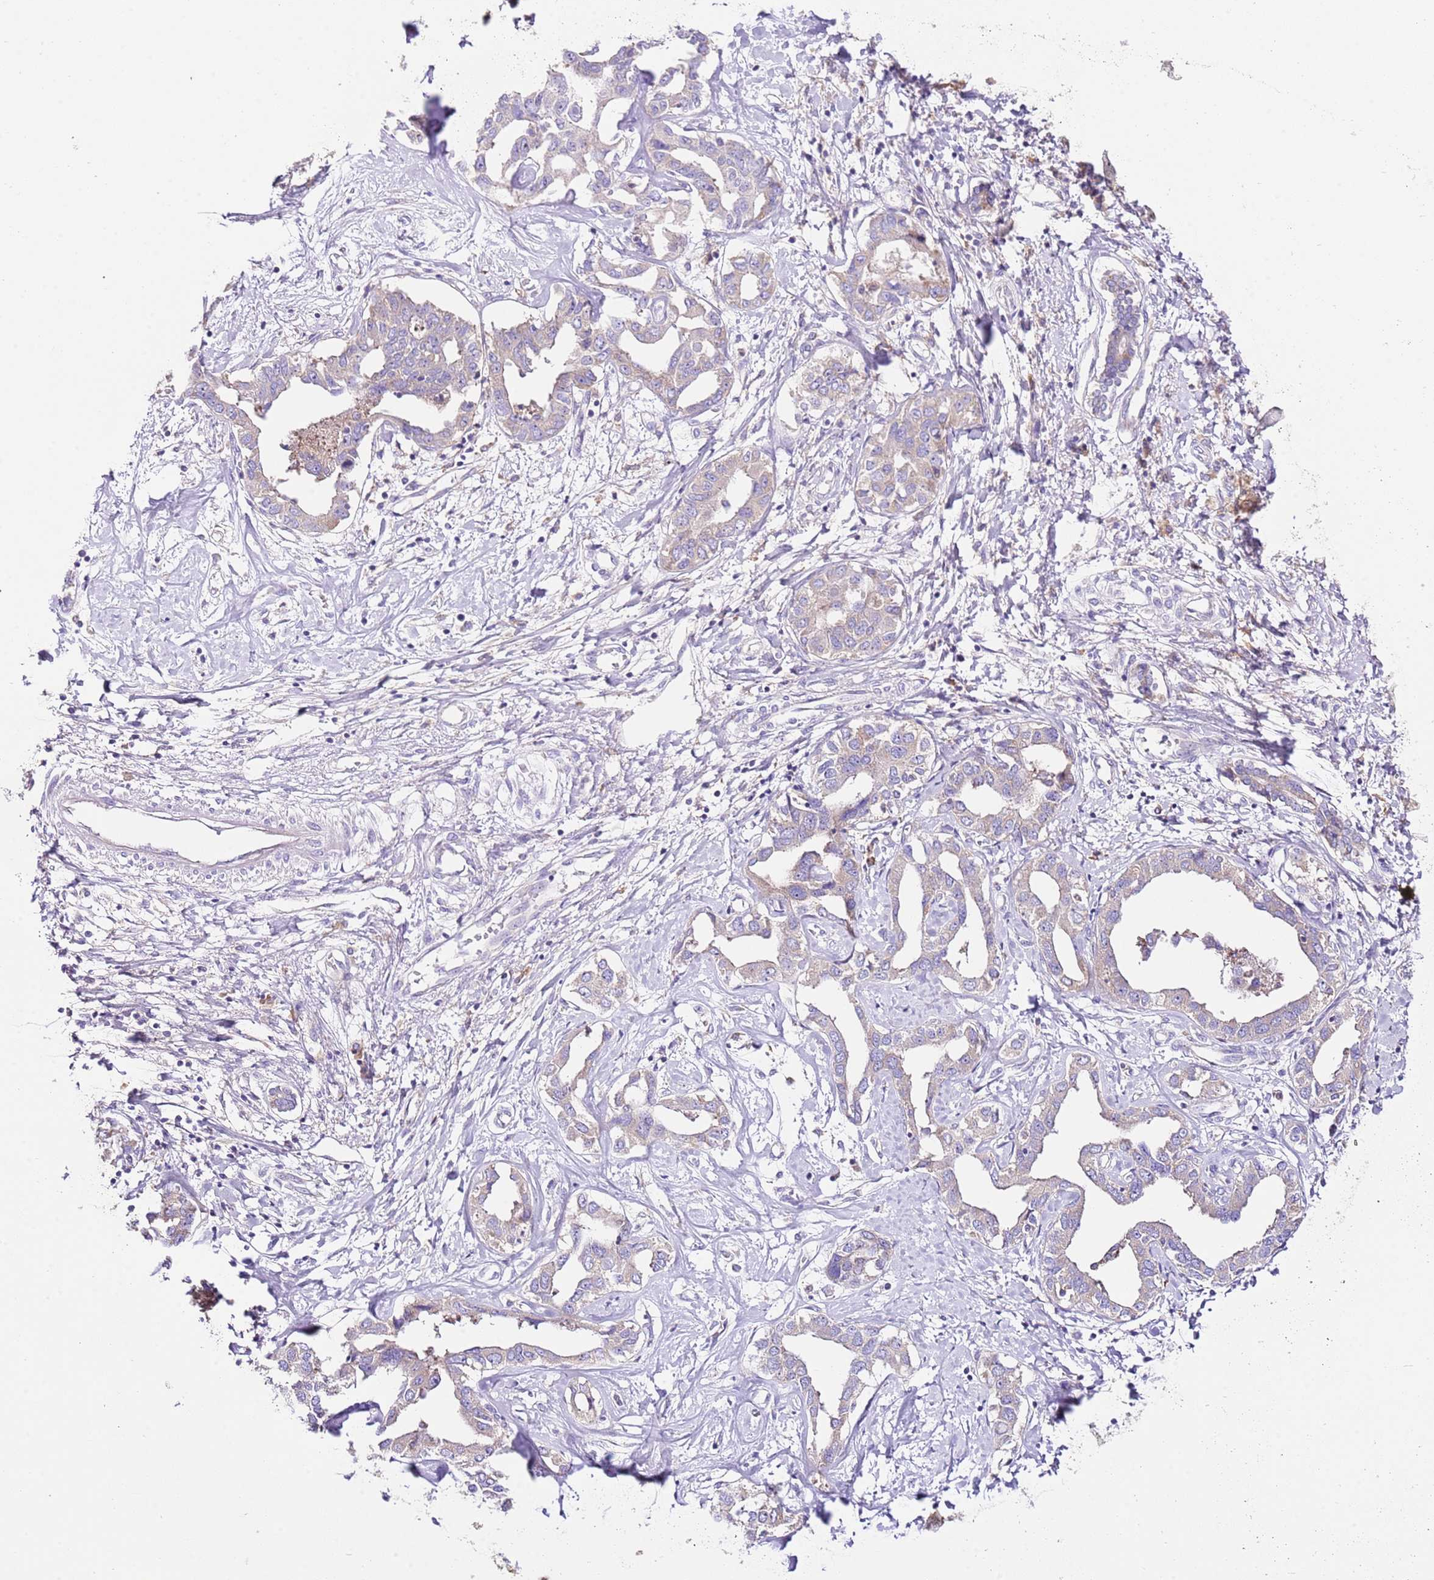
{"staining": {"intensity": "weak", "quantity": "25%-75%", "location": "cytoplasmic/membranous"}, "tissue": "liver cancer", "cell_type": "Tumor cells", "image_type": "cancer", "snomed": [{"axis": "morphology", "description": "Cholangiocarcinoma"}, {"axis": "topography", "description": "Liver"}], "caption": "An immunohistochemistry micrograph of tumor tissue is shown. Protein staining in brown labels weak cytoplasmic/membranous positivity in cholangiocarcinoma (liver) within tumor cells.", "gene": "RPS10", "patient": {"sex": "male", "age": 59}}